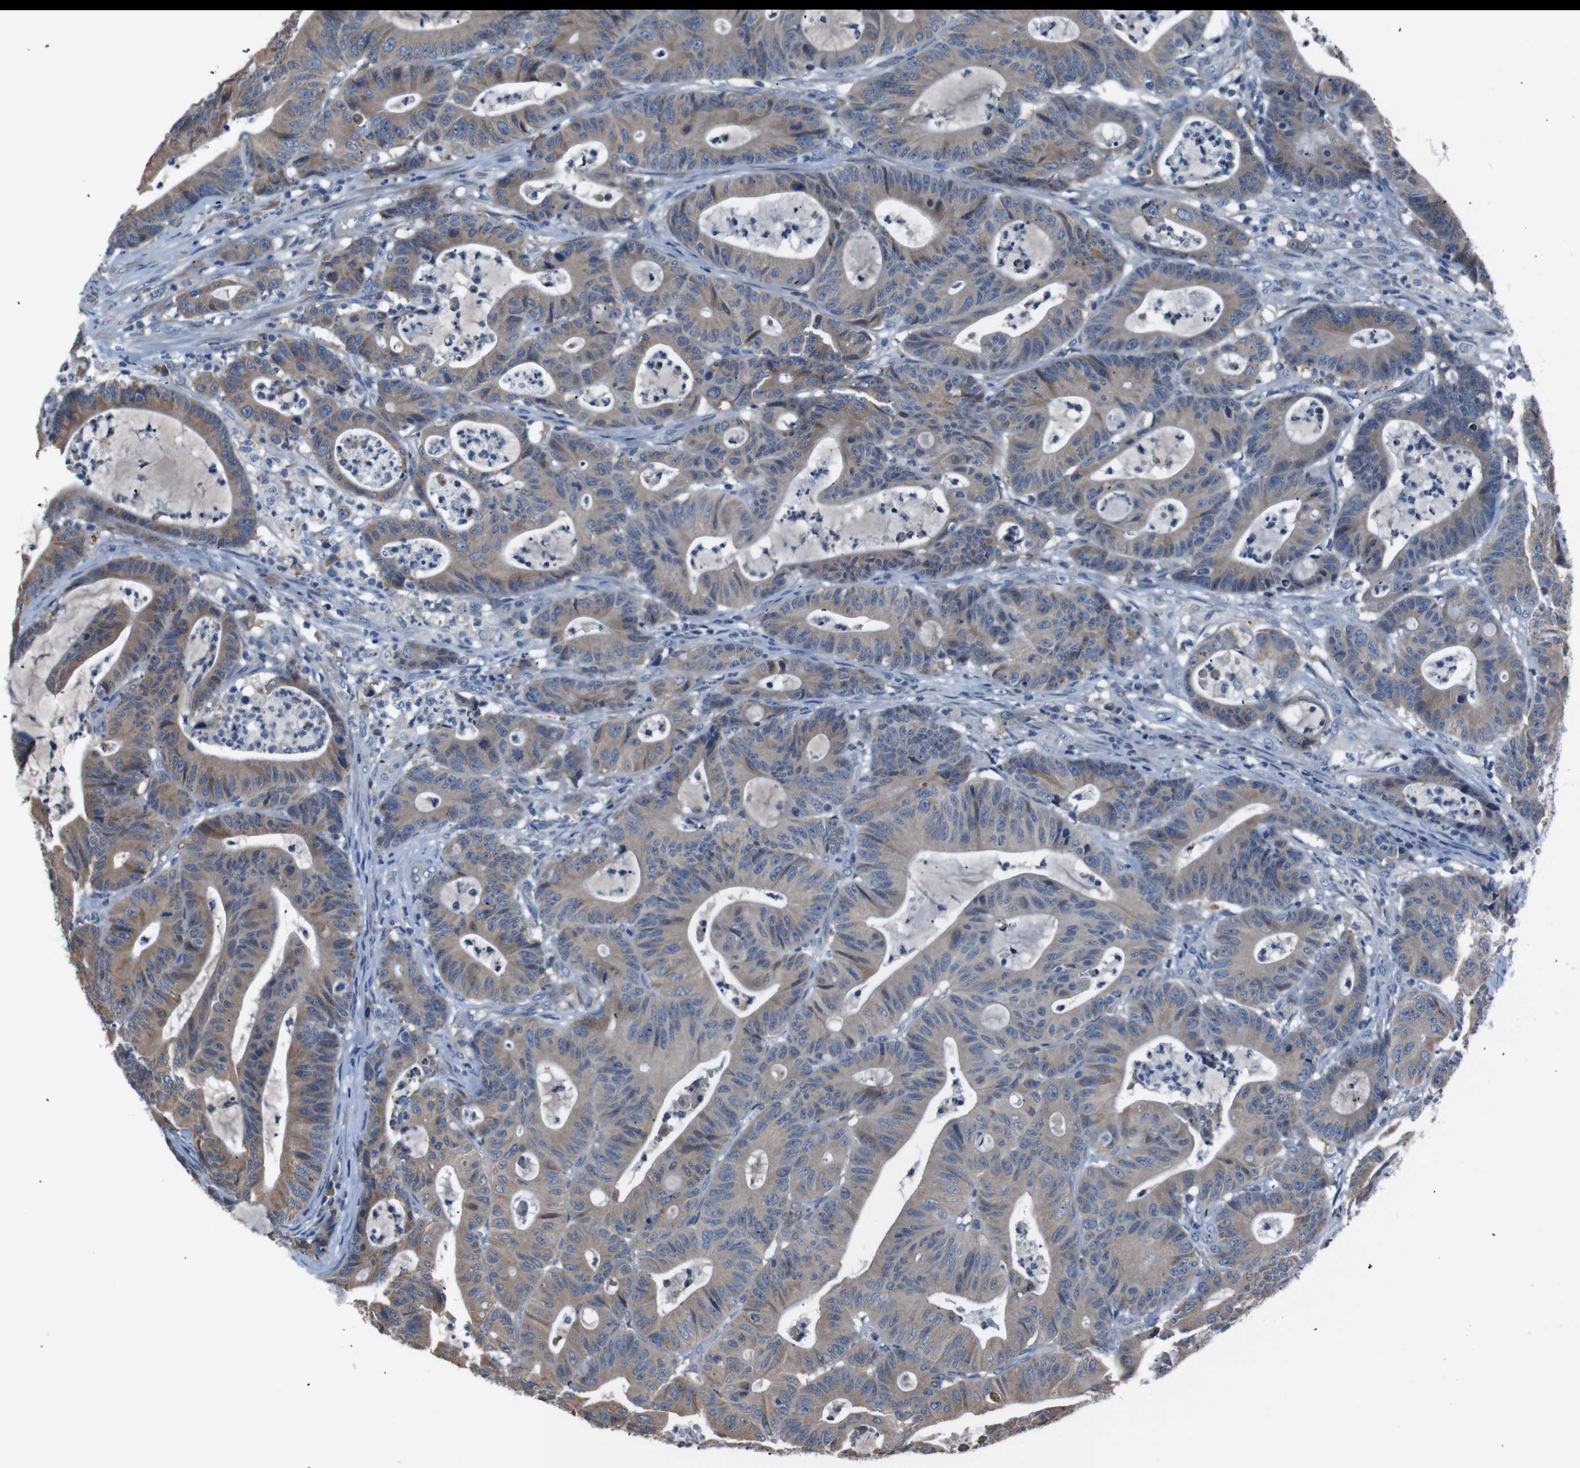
{"staining": {"intensity": "moderate", "quantity": ">75%", "location": "cytoplasmic/membranous"}, "tissue": "colorectal cancer", "cell_type": "Tumor cells", "image_type": "cancer", "snomed": [{"axis": "morphology", "description": "Adenocarcinoma, NOS"}, {"axis": "topography", "description": "Colon"}], "caption": "A brown stain highlights moderate cytoplasmic/membranous staining of a protein in human adenocarcinoma (colorectal) tumor cells. (DAB (3,3'-diaminobenzidine) IHC, brown staining for protein, blue staining for nuclei).", "gene": "SIGMAR1", "patient": {"sex": "female", "age": 84}}